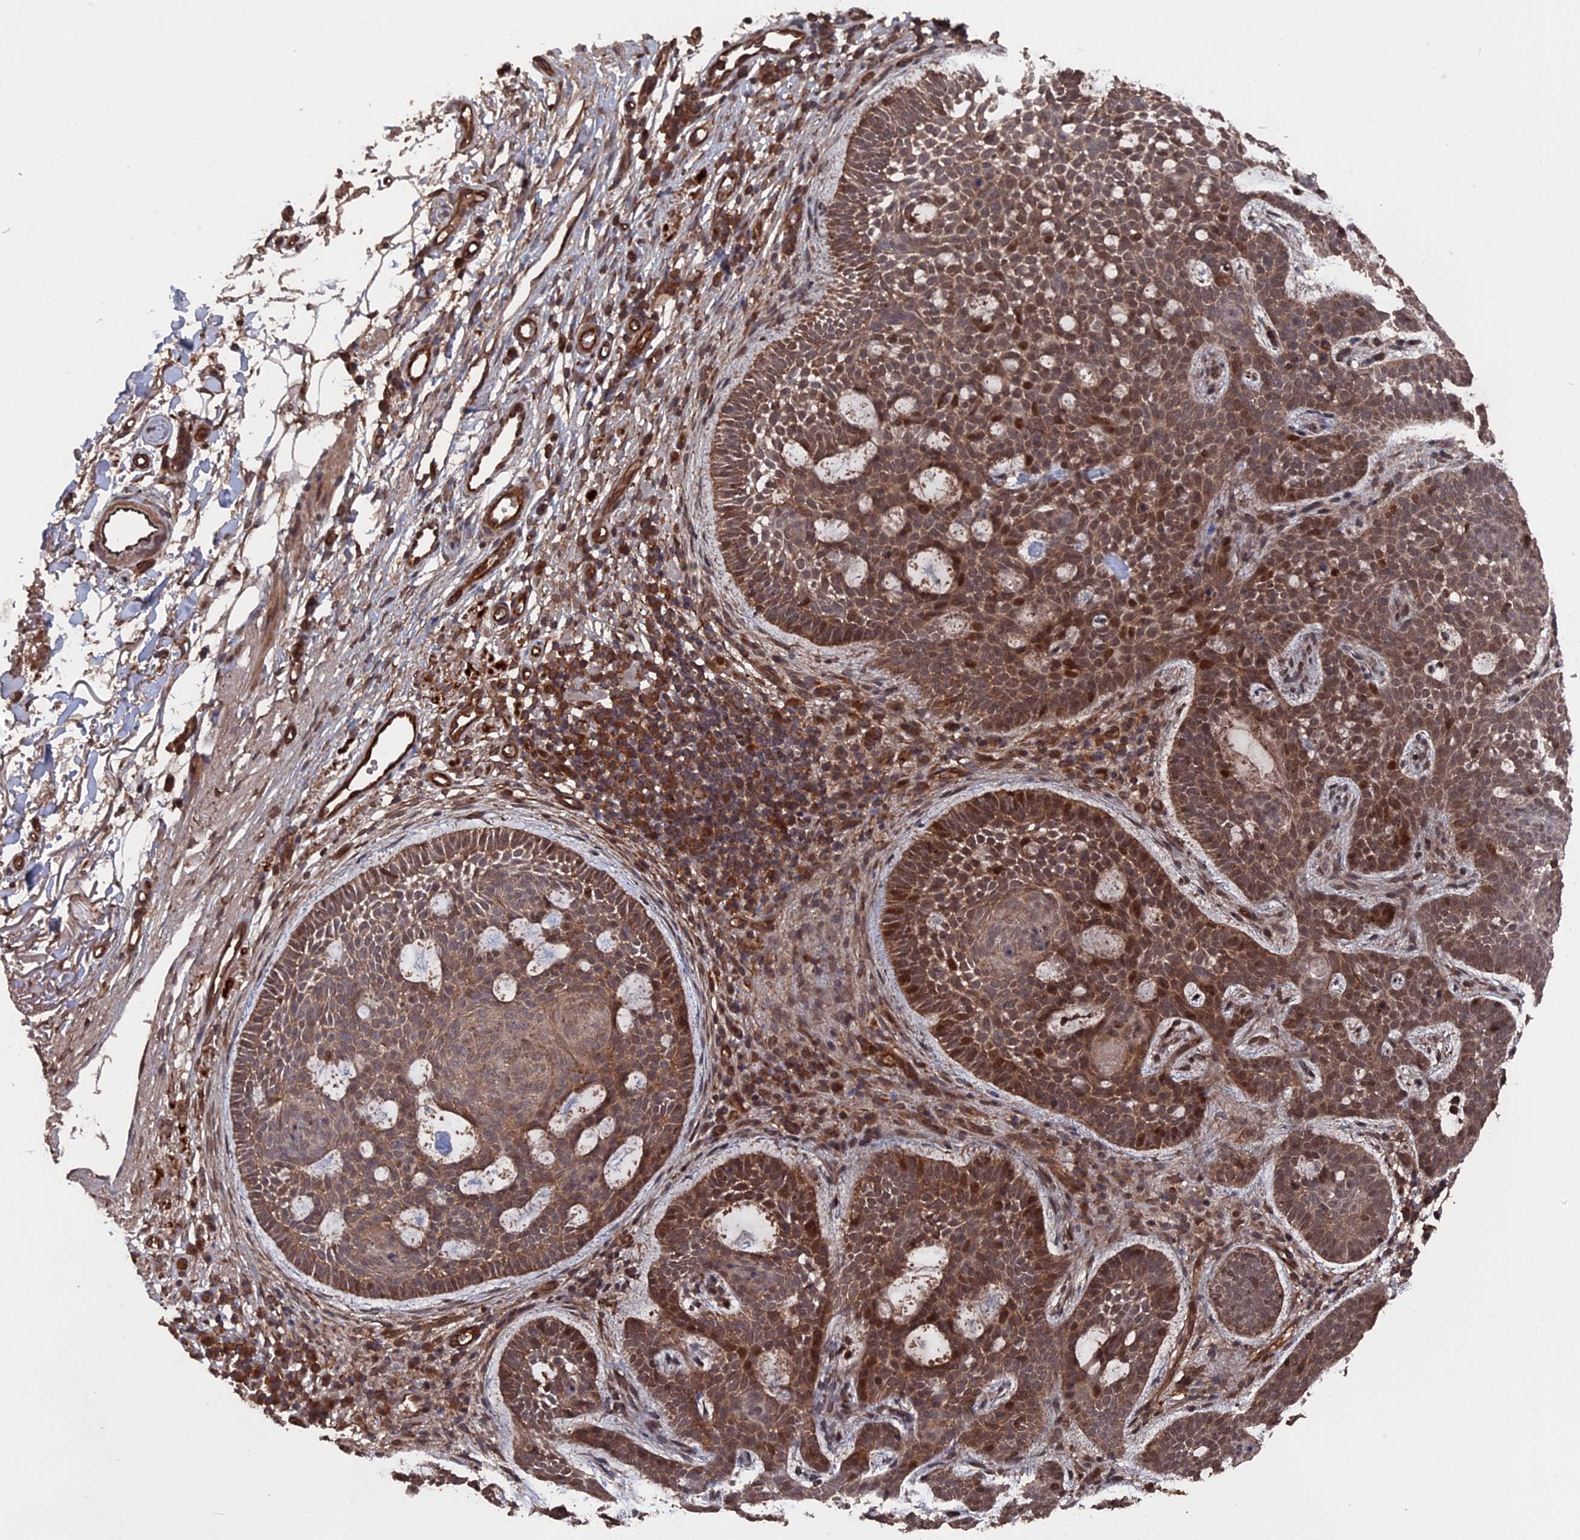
{"staining": {"intensity": "moderate", "quantity": ">75%", "location": "cytoplasmic/membranous,nuclear"}, "tissue": "skin cancer", "cell_type": "Tumor cells", "image_type": "cancer", "snomed": [{"axis": "morphology", "description": "Basal cell carcinoma"}, {"axis": "topography", "description": "Skin"}], "caption": "There is medium levels of moderate cytoplasmic/membranous and nuclear staining in tumor cells of basal cell carcinoma (skin), as demonstrated by immunohistochemical staining (brown color).", "gene": "TELO2", "patient": {"sex": "male", "age": 85}}